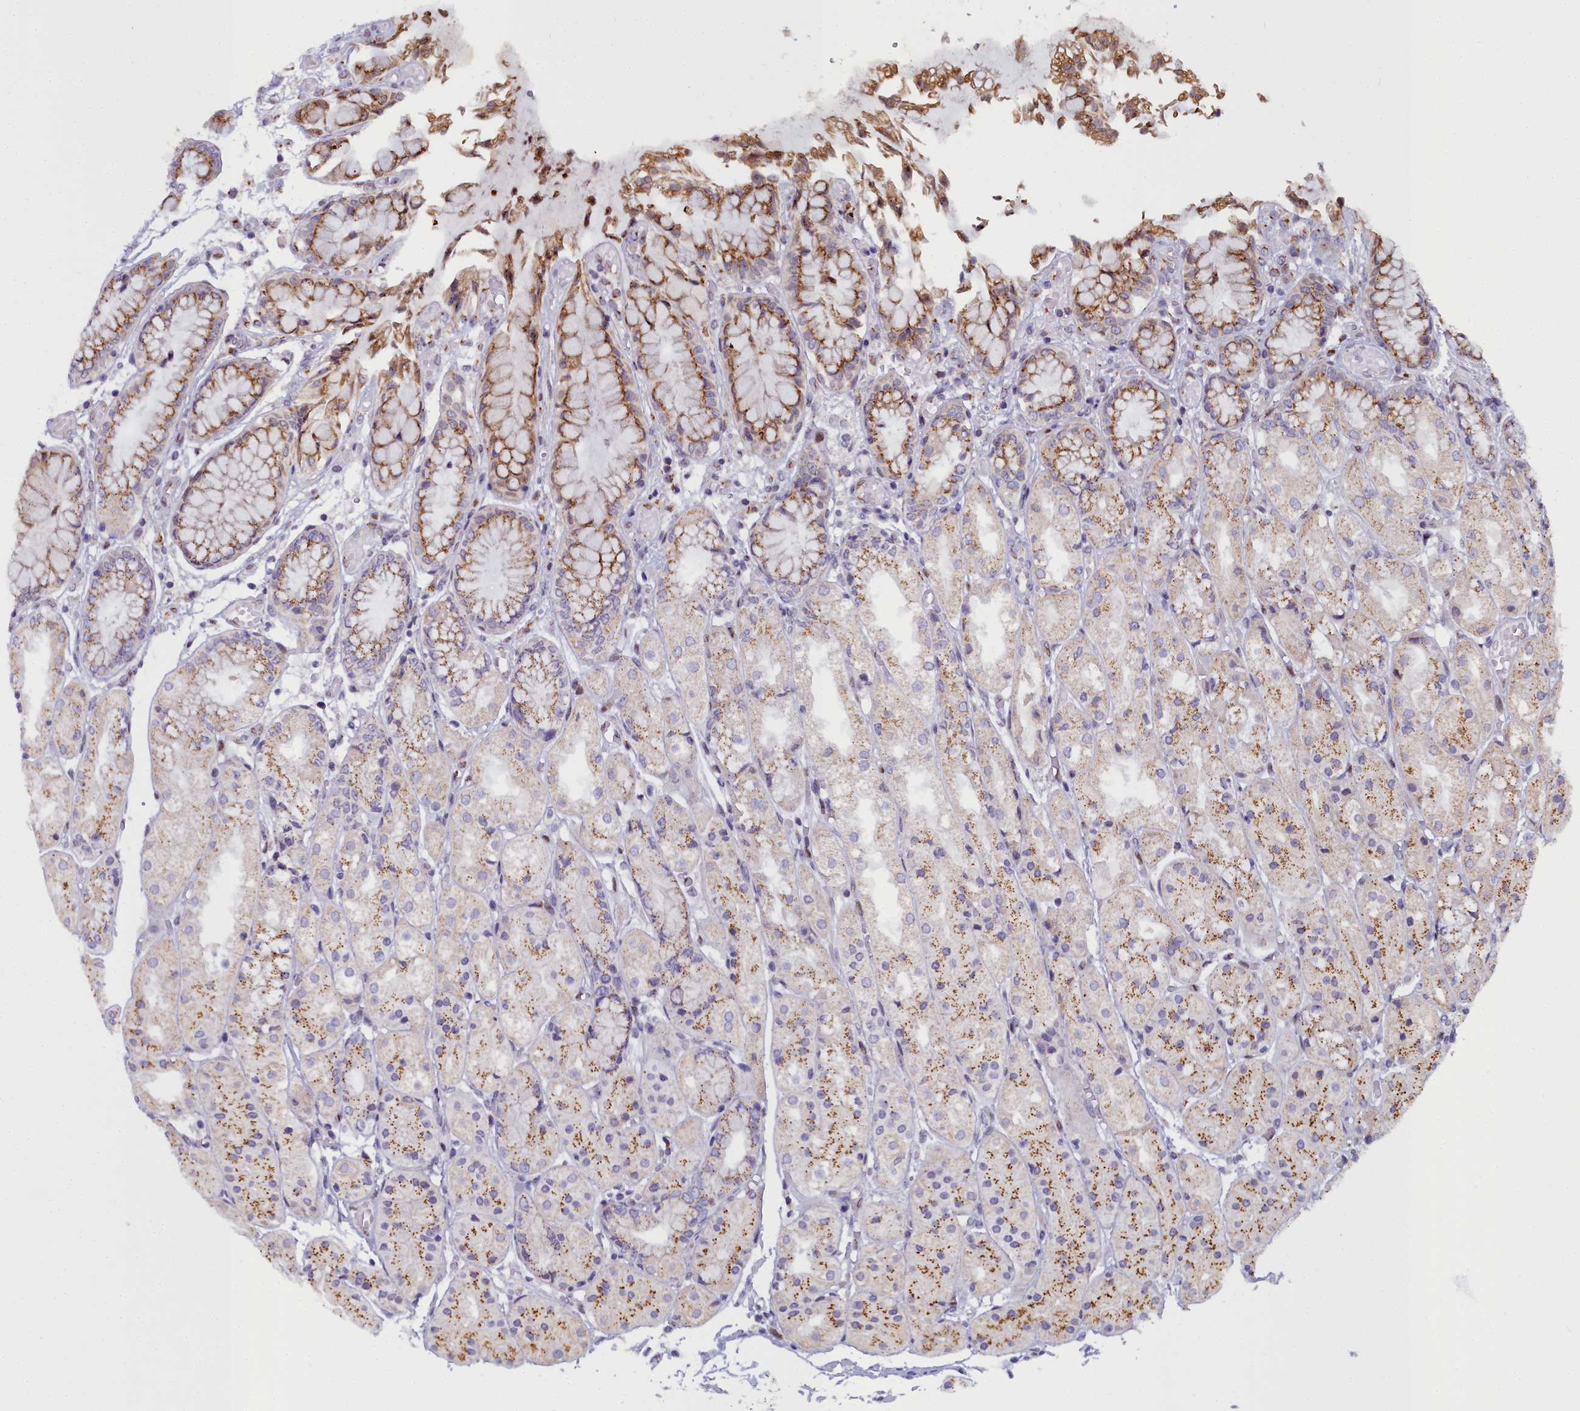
{"staining": {"intensity": "moderate", "quantity": "25%-75%", "location": "cytoplasmic/membranous"}, "tissue": "stomach", "cell_type": "Glandular cells", "image_type": "normal", "snomed": [{"axis": "morphology", "description": "Normal tissue, NOS"}, {"axis": "topography", "description": "Stomach, upper"}], "caption": "A medium amount of moderate cytoplasmic/membranous staining is appreciated in approximately 25%-75% of glandular cells in unremarkable stomach.", "gene": "WDPCP", "patient": {"sex": "male", "age": 72}}